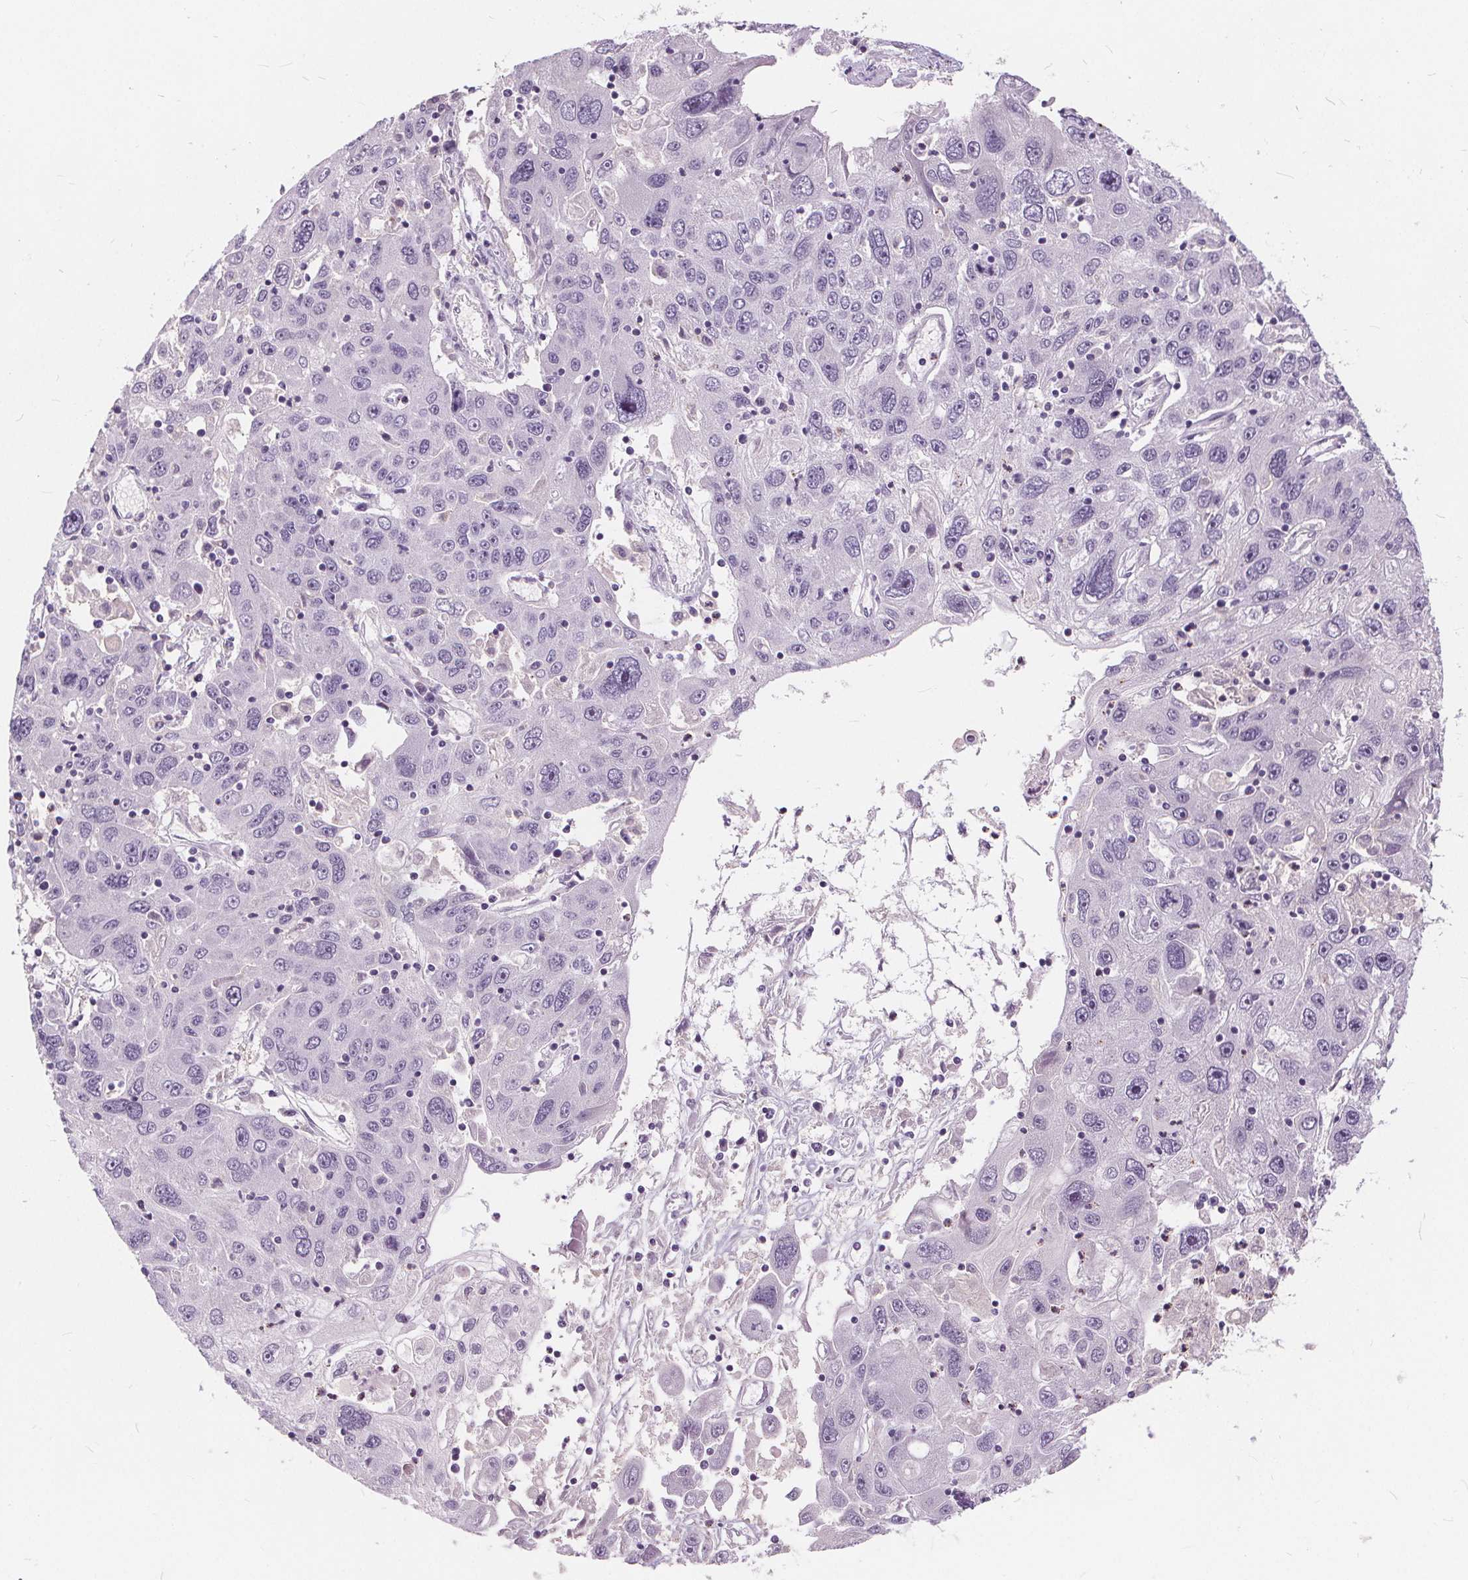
{"staining": {"intensity": "negative", "quantity": "none", "location": "none"}, "tissue": "stomach cancer", "cell_type": "Tumor cells", "image_type": "cancer", "snomed": [{"axis": "morphology", "description": "Adenocarcinoma, NOS"}, {"axis": "topography", "description": "Stomach"}], "caption": "Immunohistochemistry micrograph of neoplastic tissue: stomach cancer (adenocarcinoma) stained with DAB shows no significant protein staining in tumor cells.", "gene": "HAAO", "patient": {"sex": "male", "age": 56}}